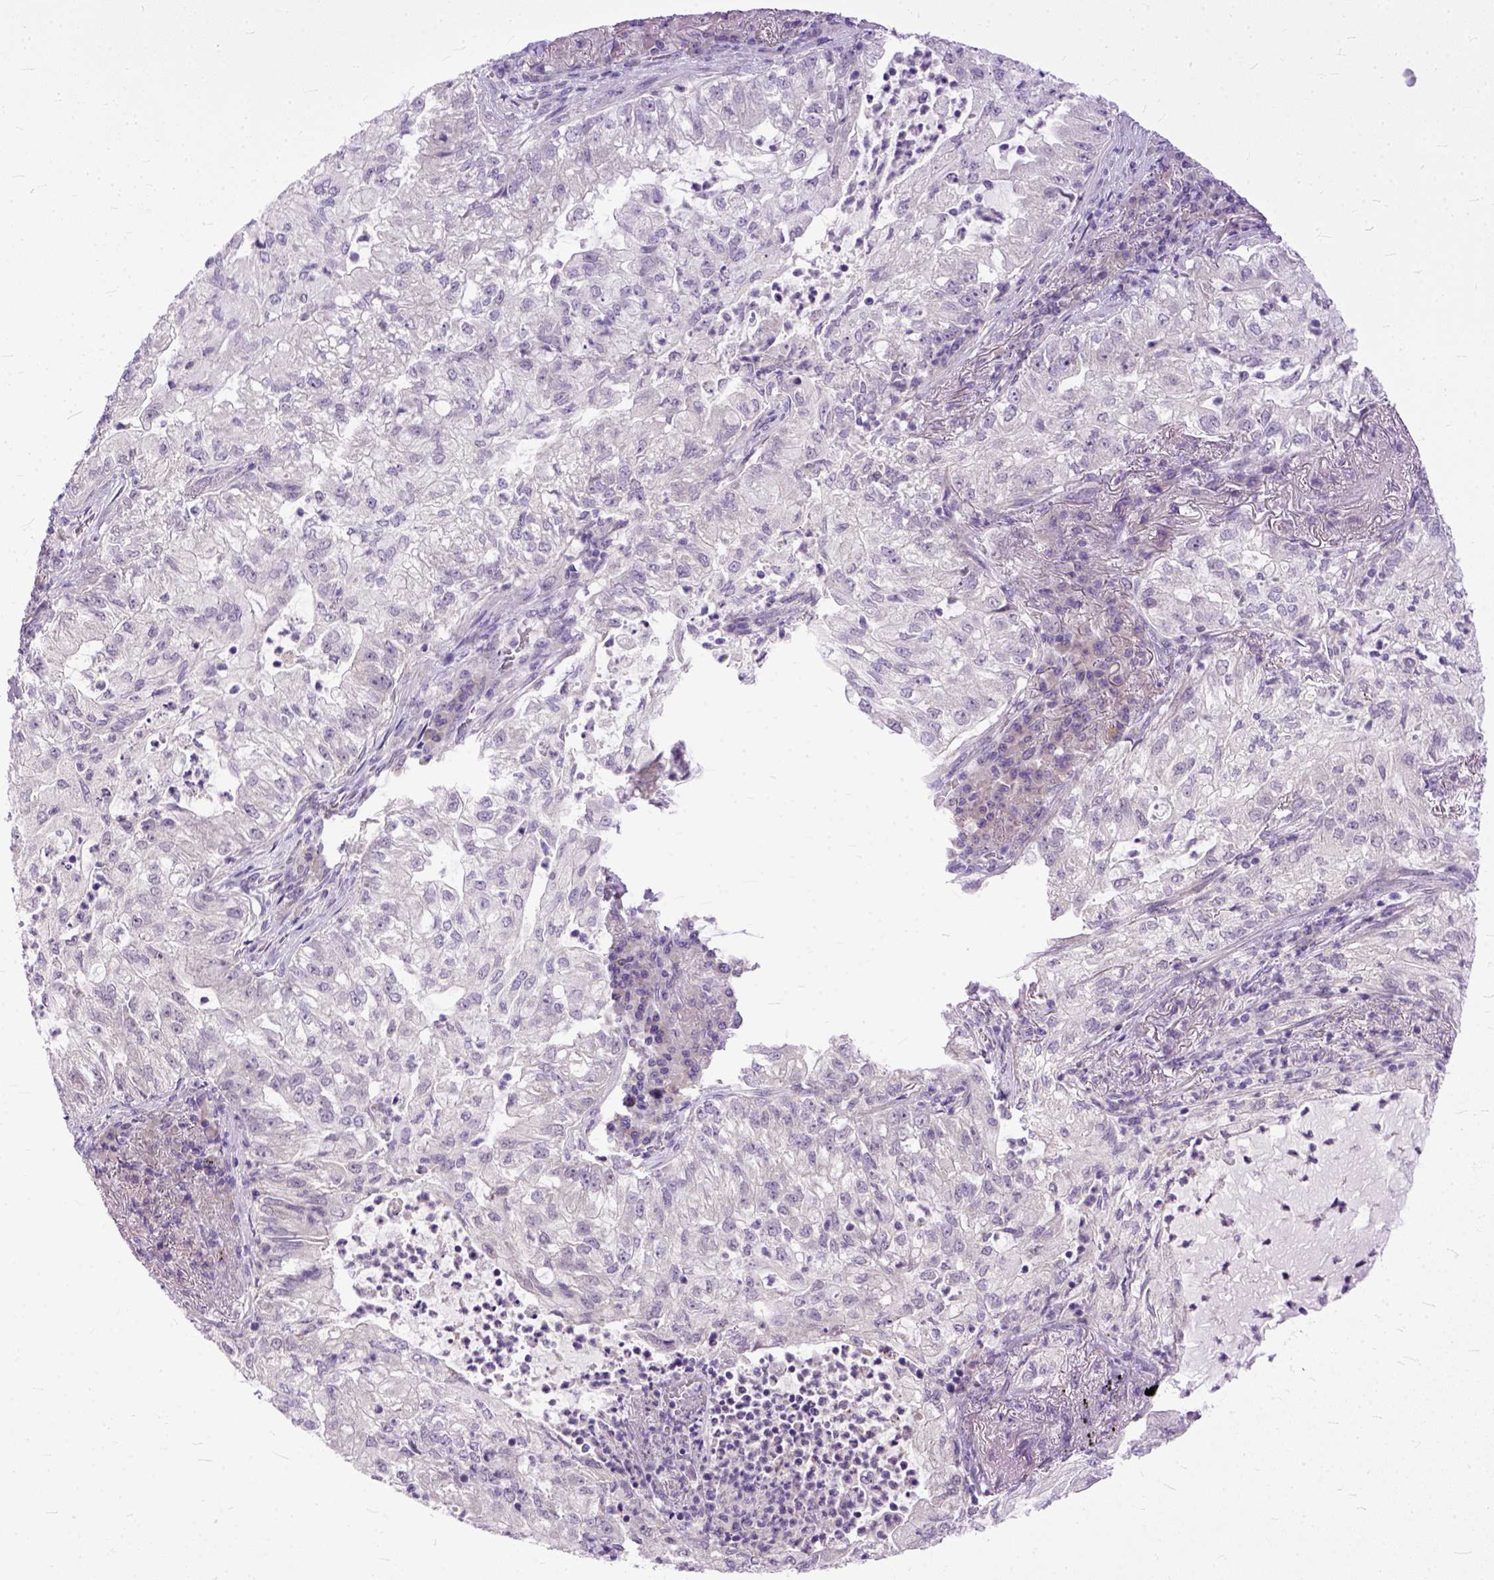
{"staining": {"intensity": "negative", "quantity": "none", "location": "none"}, "tissue": "lung cancer", "cell_type": "Tumor cells", "image_type": "cancer", "snomed": [{"axis": "morphology", "description": "Adenocarcinoma, NOS"}, {"axis": "topography", "description": "Lung"}], "caption": "Tumor cells are negative for protein expression in human lung cancer (adenocarcinoma).", "gene": "TCEAL7", "patient": {"sex": "female", "age": 73}}